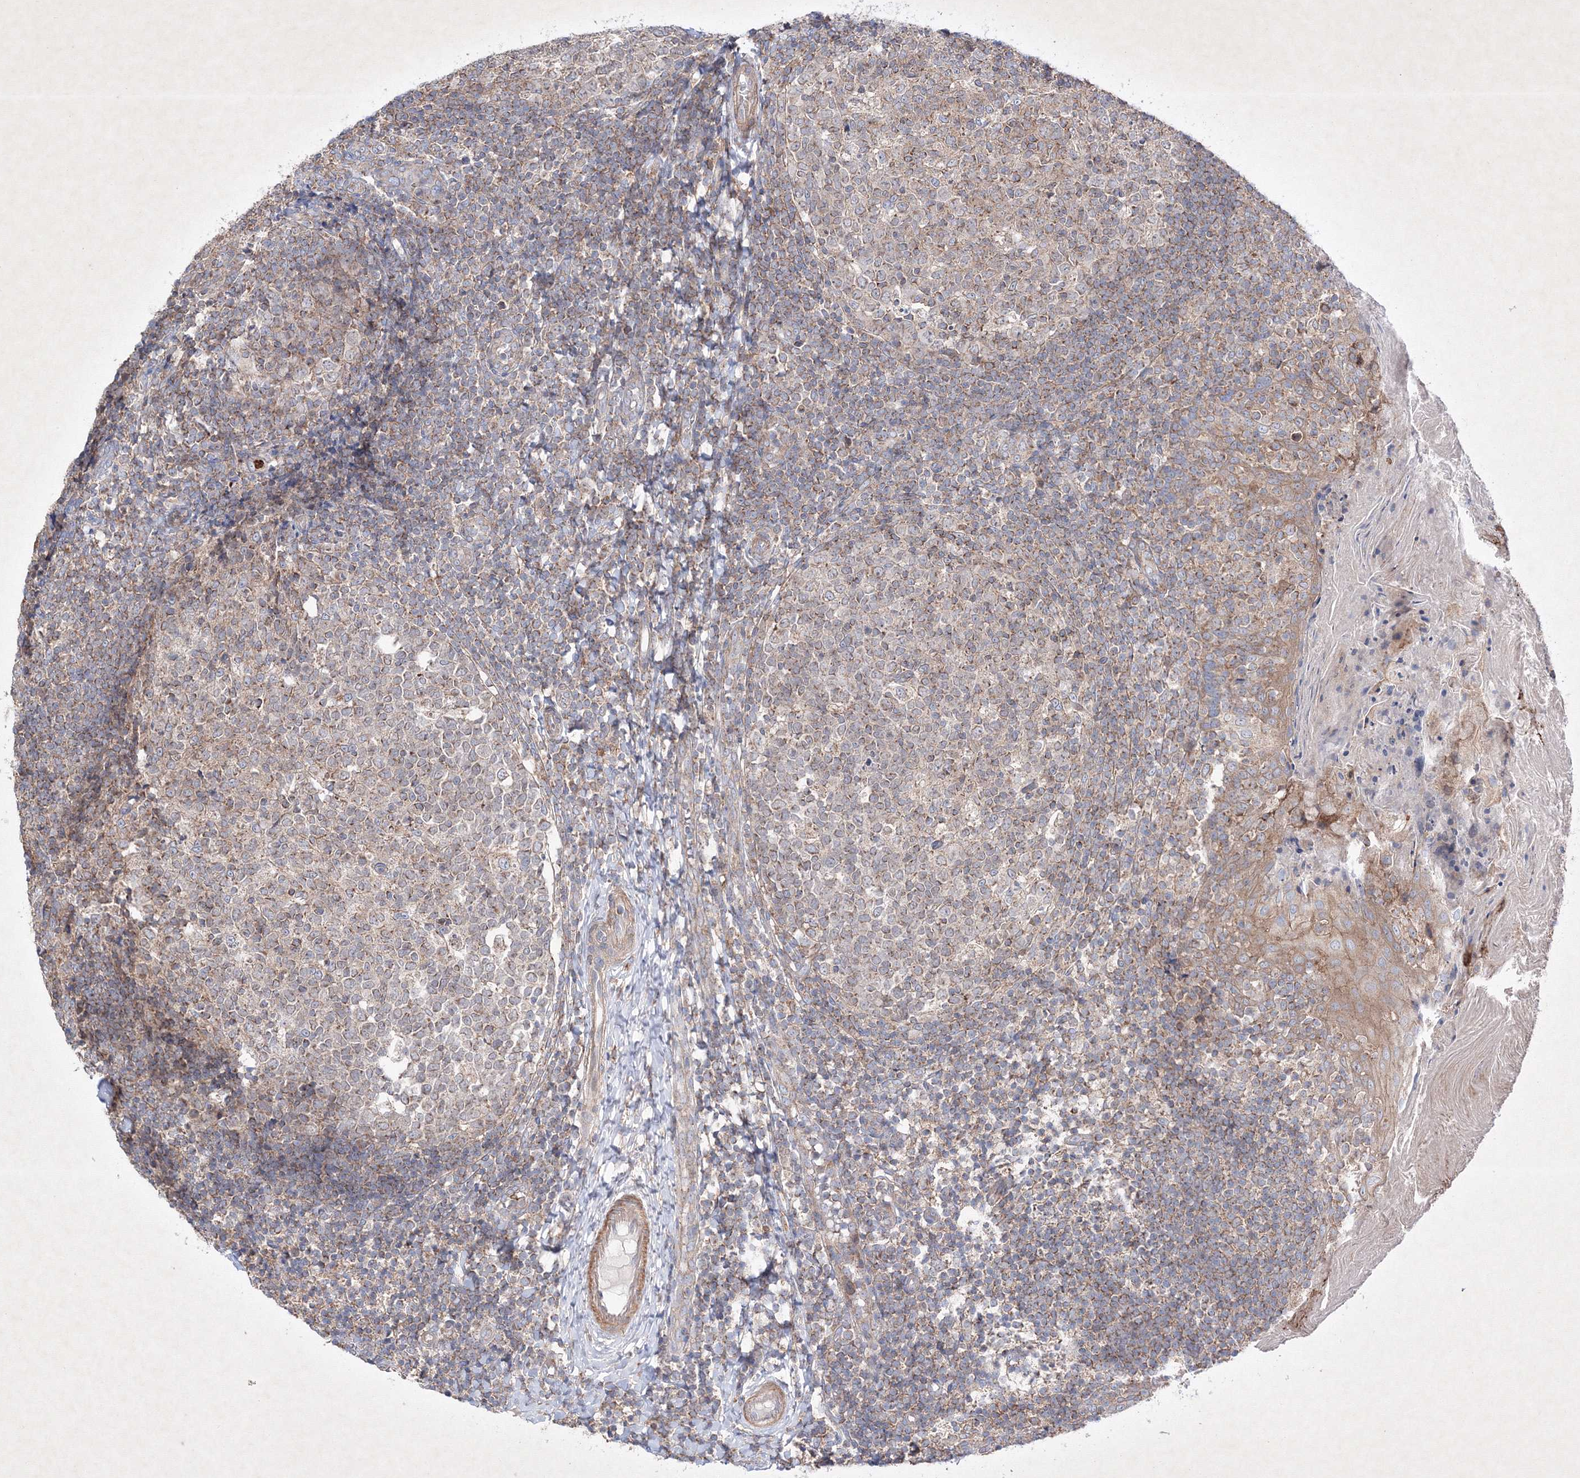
{"staining": {"intensity": "weak", "quantity": "<25%", "location": "cytoplasmic/membranous"}, "tissue": "tonsil", "cell_type": "Germinal center cells", "image_type": "normal", "snomed": [{"axis": "morphology", "description": "Normal tissue, NOS"}, {"axis": "topography", "description": "Tonsil"}], "caption": "The photomicrograph displays no significant staining in germinal center cells of tonsil.", "gene": "OPA1", "patient": {"sex": "female", "age": 19}}